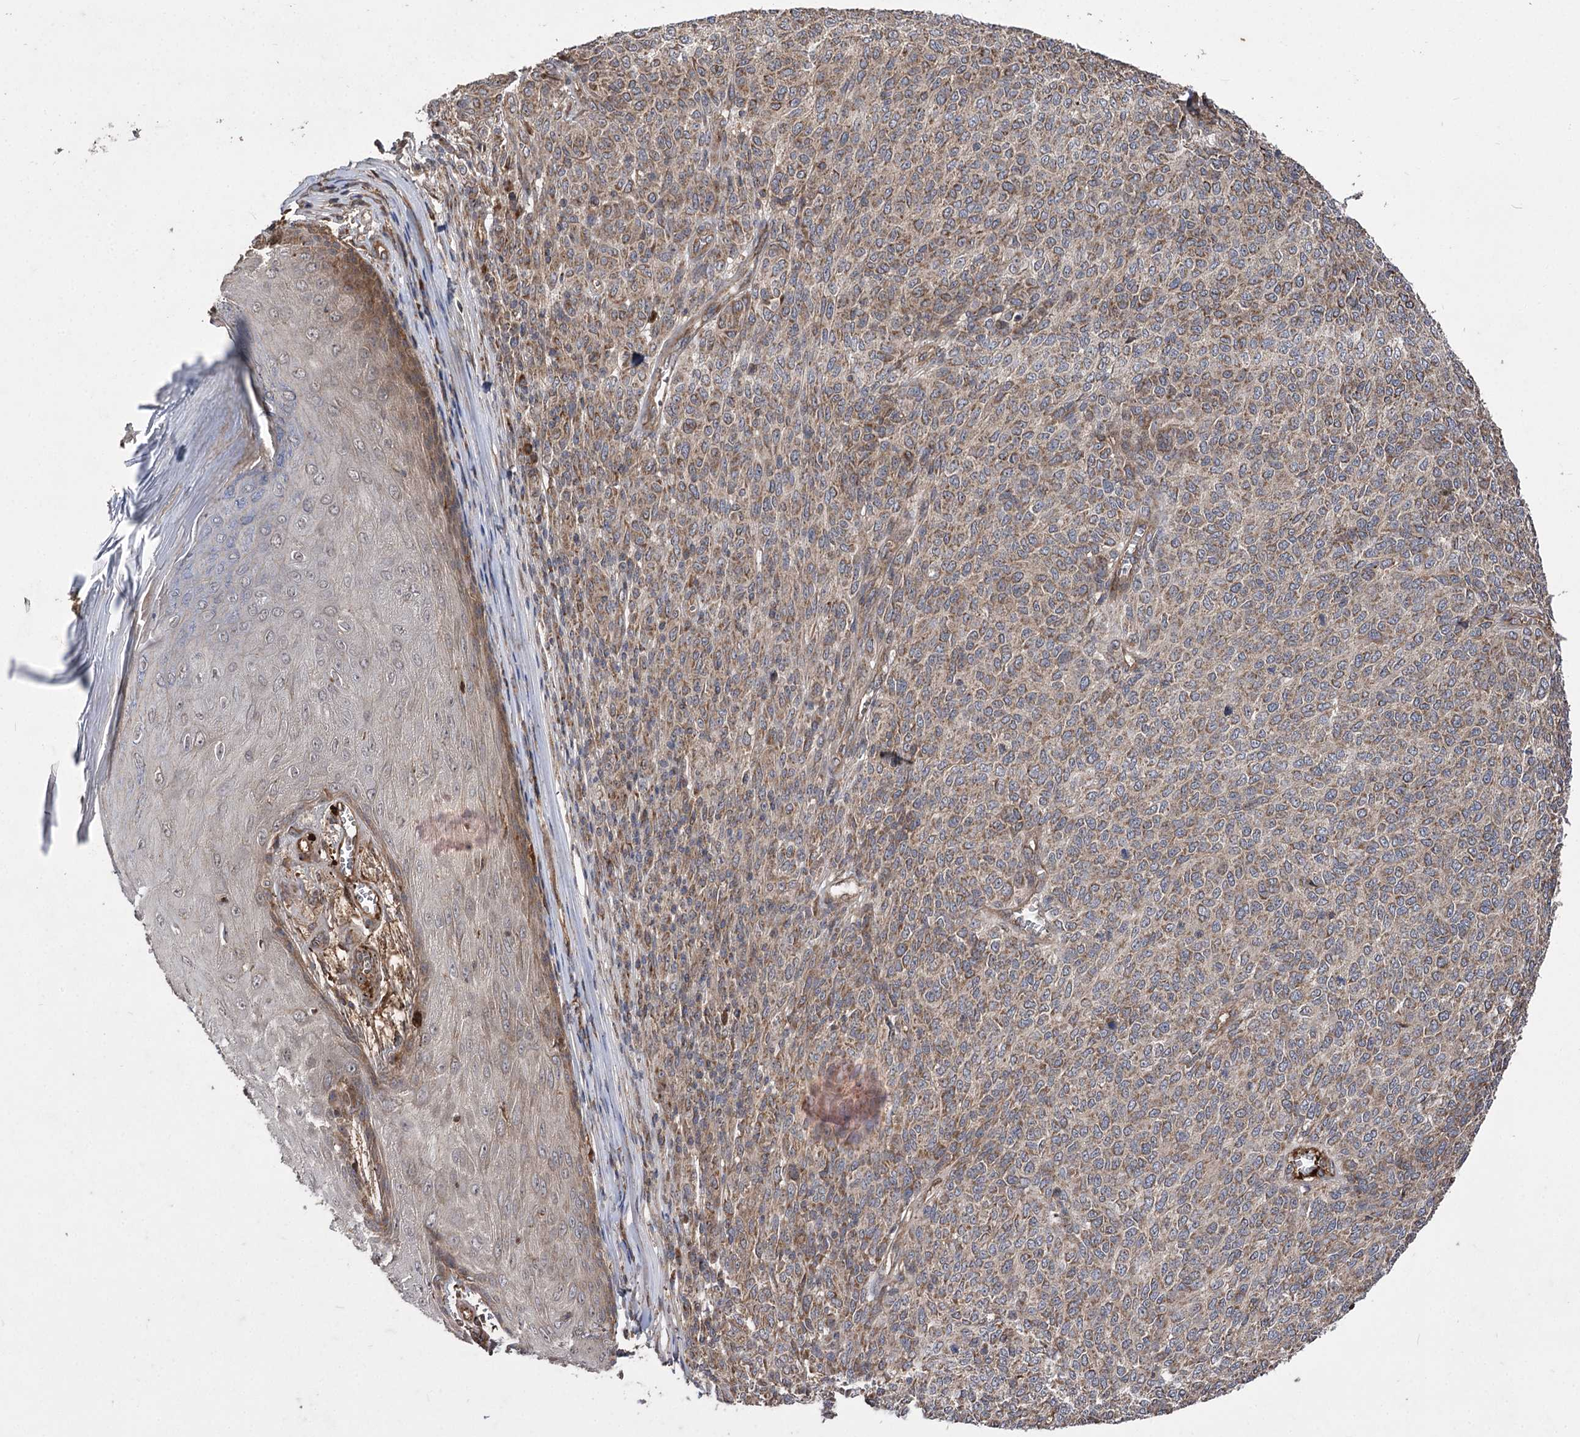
{"staining": {"intensity": "moderate", "quantity": ">75%", "location": "cytoplasmic/membranous"}, "tissue": "melanoma", "cell_type": "Tumor cells", "image_type": "cancer", "snomed": [{"axis": "morphology", "description": "Malignant melanoma, NOS"}, {"axis": "topography", "description": "Skin"}], "caption": "About >75% of tumor cells in human melanoma display moderate cytoplasmic/membranous protein staining as visualized by brown immunohistochemical staining.", "gene": "RASSF3", "patient": {"sex": "male", "age": 49}}